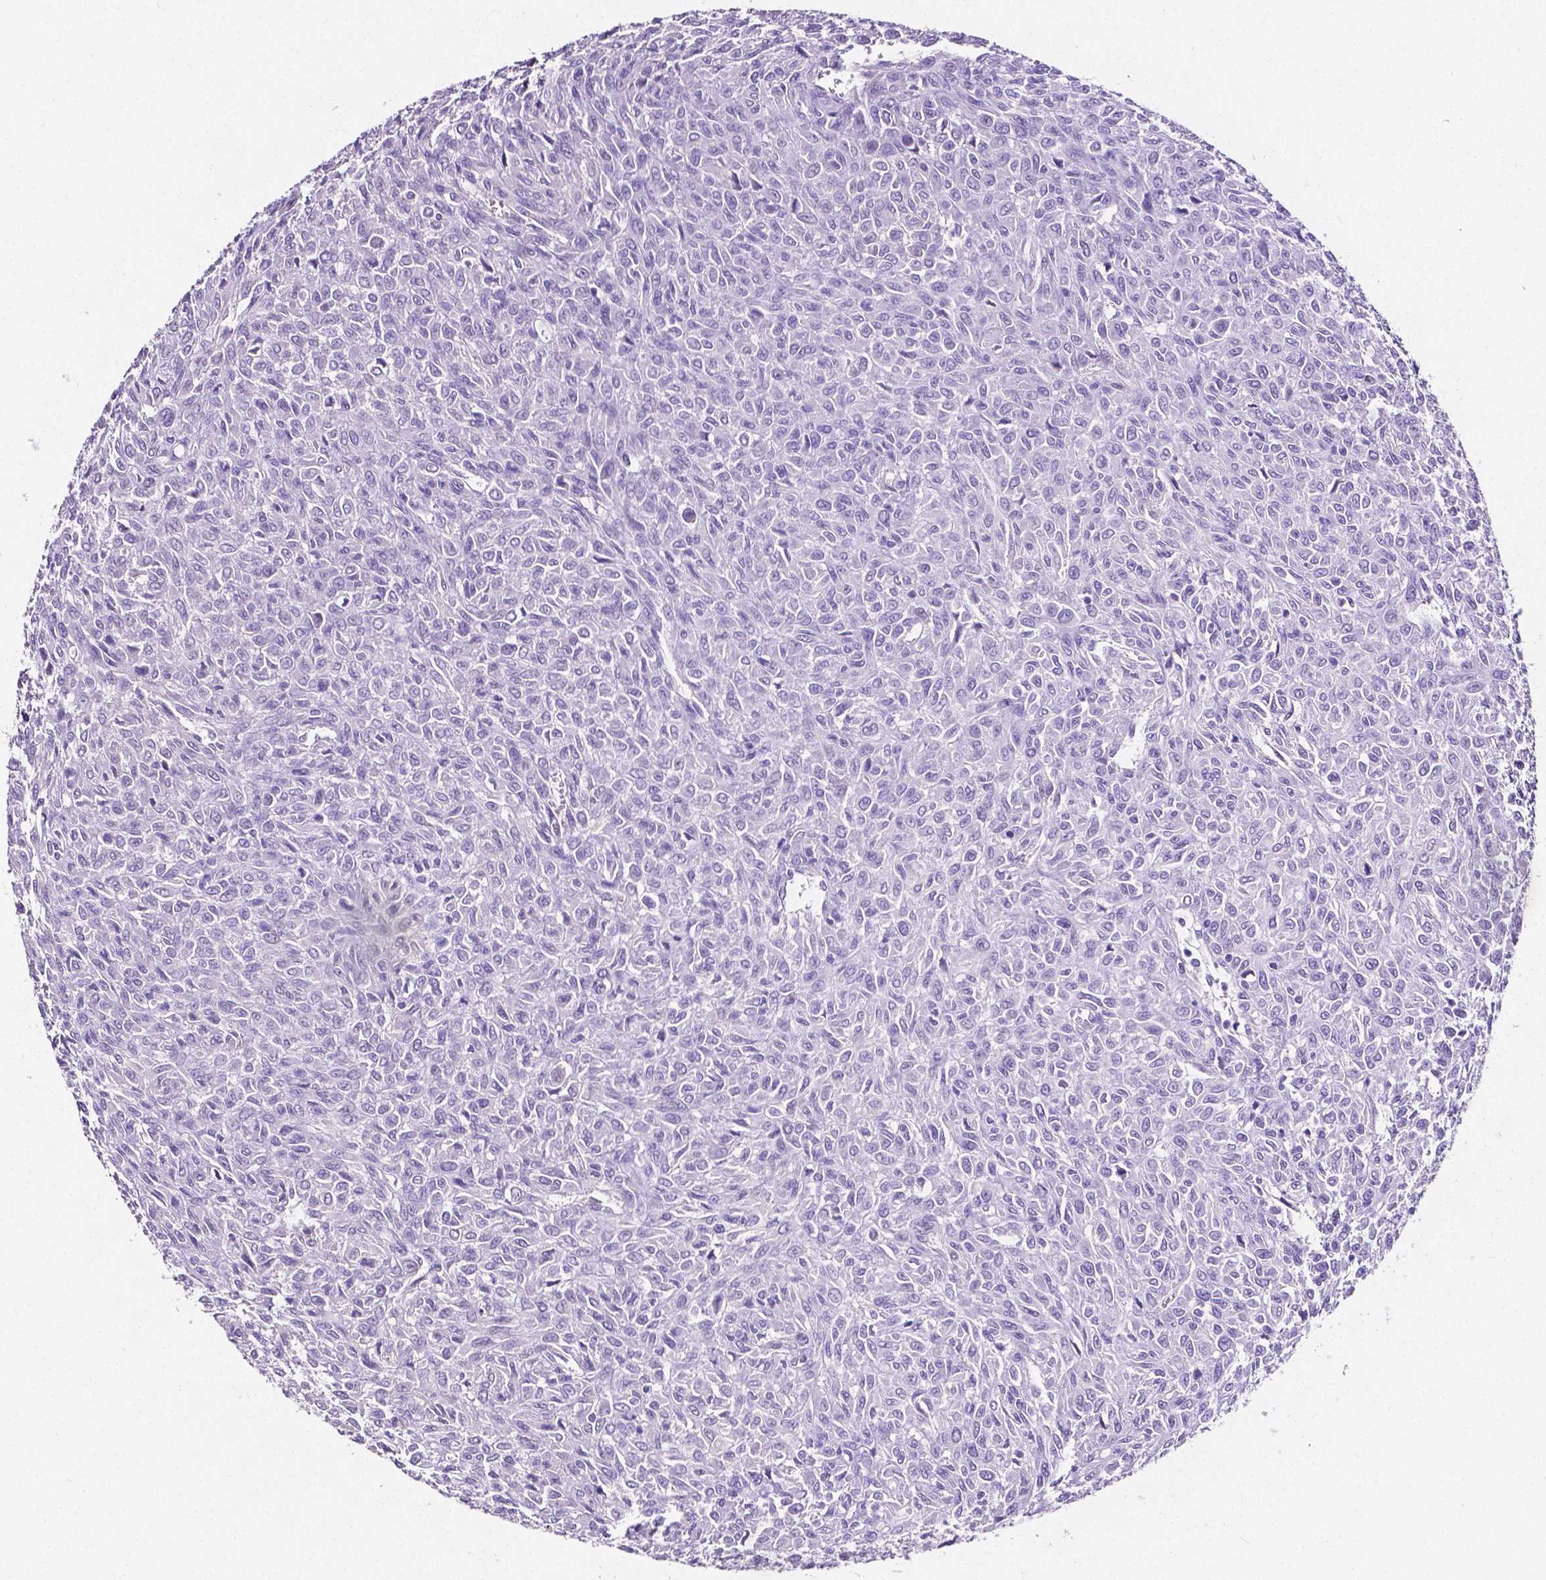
{"staining": {"intensity": "negative", "quantity": "none", "location": "none"}, "tissue": "renal cancer", "cell_type": "Tumor cells", "image_type": "cancer", "snomed": [{"axis": "morphology", "description": "Adenocarcinoma, NOS"}, {"axis": "topography", "description": "Kidney"}], "caption": "The micrograph displays no staining of tumor cells in adenocarcinoma (renal).", "gene": "SLC22A2", "patient": {"sex": "male", "age": 58}}